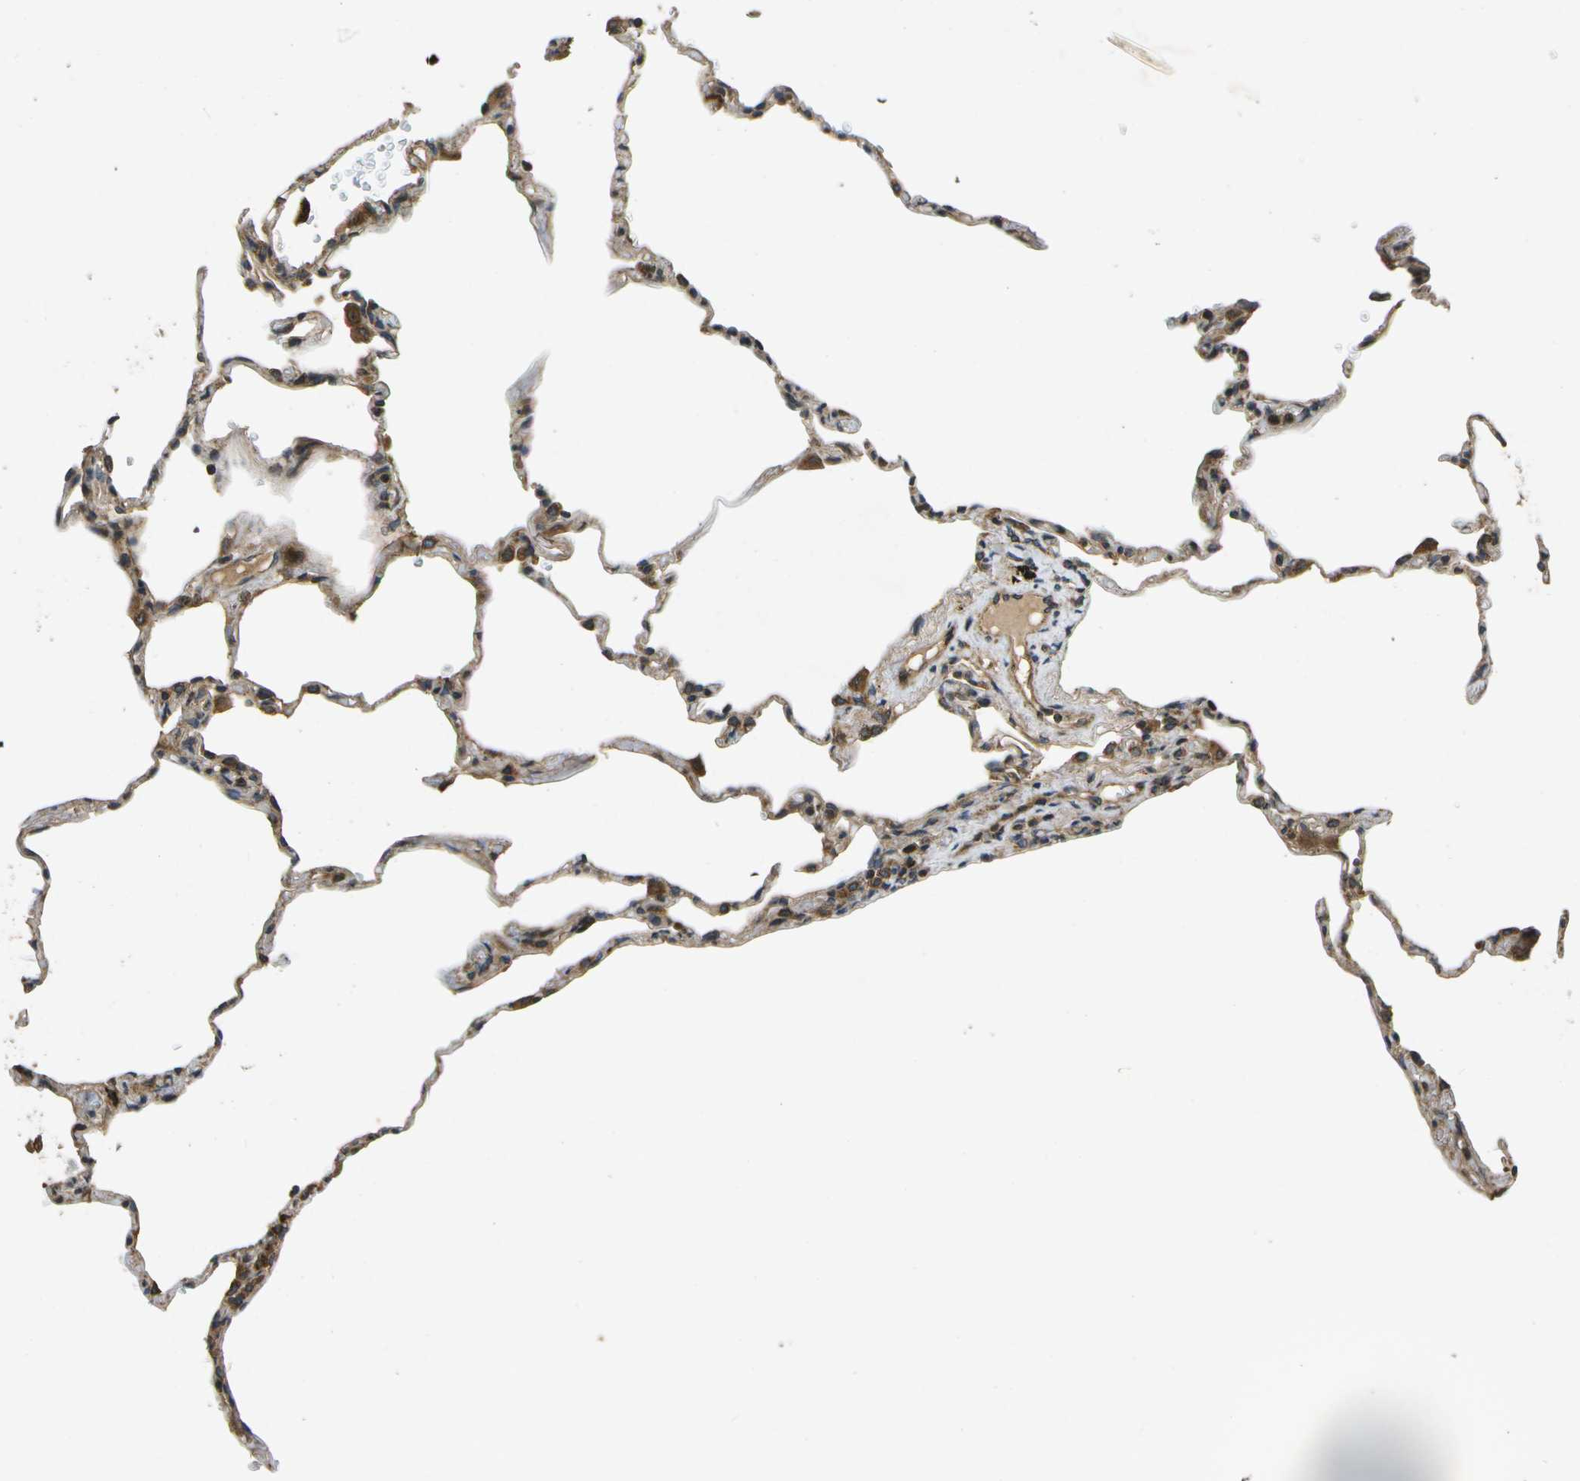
{"staining": {"intensity": "moderate", "quantity": "25%-75%", "location": "cytoplasmic/membranous"}, "tissue": "lung", "cell_type": "Alveolar cells", "image_type": "normal", "snomed": [{"axis": "morphology", "description": "Normal tissue, NOS"}, {"axis": "topography", "description": "Lung"}], "caption": "High-magnification brightfield microscopy of unremarkable lung stained with DAB (brown) and counterstained with hematoxylin (blue). alveolar cells exhibit moderate cytoplasmic/membranous positivity is present in approximately25%-75% of cells. (Stains: DAB (3,3'-diaminobenzidine) in brown, nuclei in blue, Microscopy: brightfield microscopy at high magnification).", "gene": "HFE", "patient": {"sex": "male", "age": 59}}